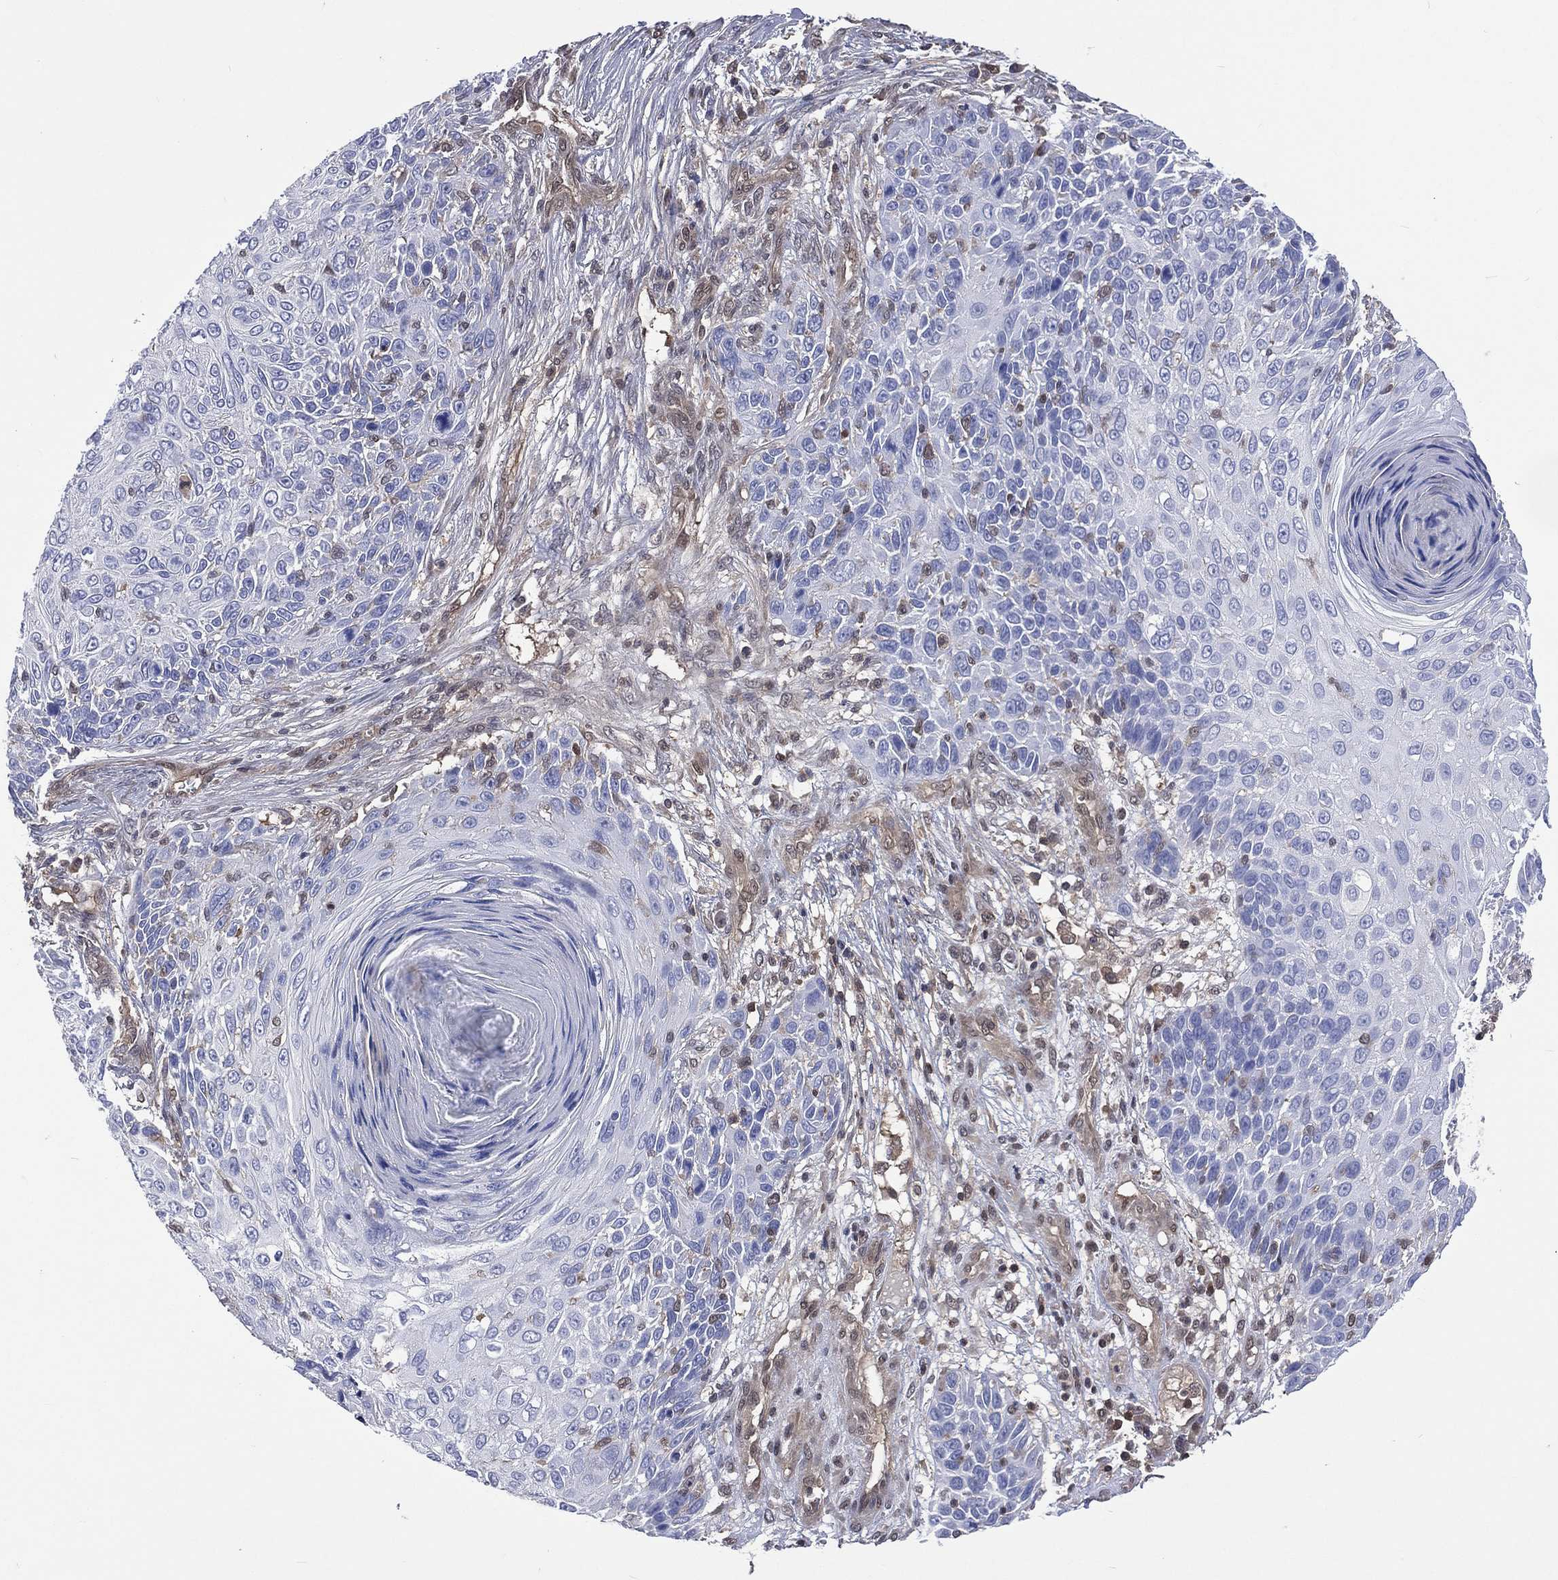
{"staining": {"intensity": "negative", "quantity": "none", "location": "none"}, "tissue": "skin cancer", "cell_type": "Tumor cells", "image_type": "cancer", "snomed": [{"axis": "morphology", "description": "Squamous cell carcinoma, NOS"}, {"axis": "topography", "description": "Skin"}], "caption": "DAB immunohistochemical staining of squamous cell carcinoma (skin) shows no significant staining in tumor cells.", "gene": "MTAP", "patient": {"sex": "male", "age": 92}}